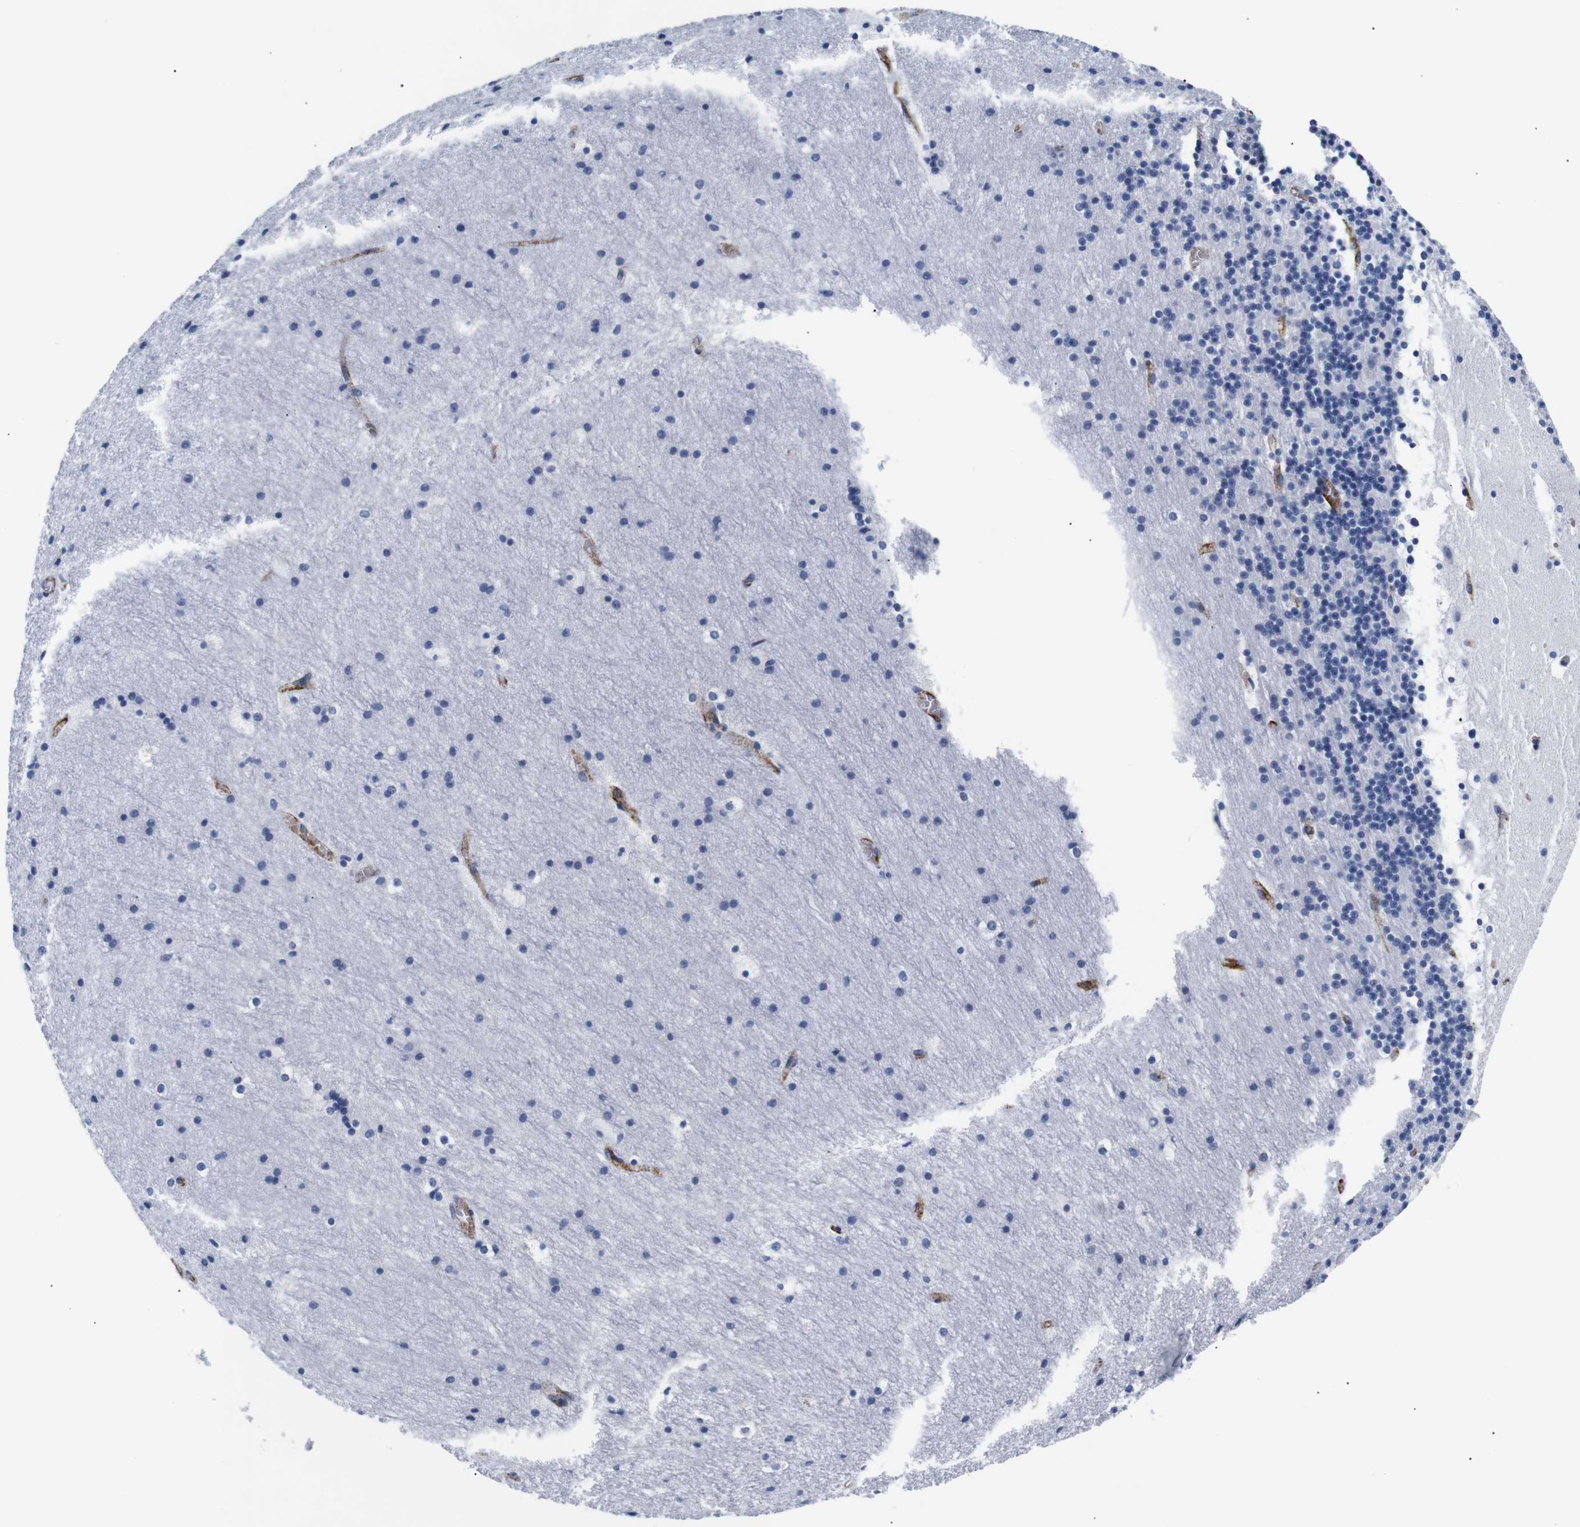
{"staining": {"intensity": "negative", "quantity": "none", "location": "none"}, "tissue": "cerebellum", "cell_type": "Cells in granular layer", "image_type": "normal", "snomed": [{"axis": "morphology", "description": "Normal tissue, NOS"}, {"axis": "topography", "description": "Cerebellum"}], "caption": "DAB immunohistochemical staining of benign cerebellum reveals no significant staining in cells in granular layer. (DAB immunohistochemistry visualized using brightfield microscopy, high magnification).", "gene": "MUC4", "patient": {"sex": "male", "age": 45}}